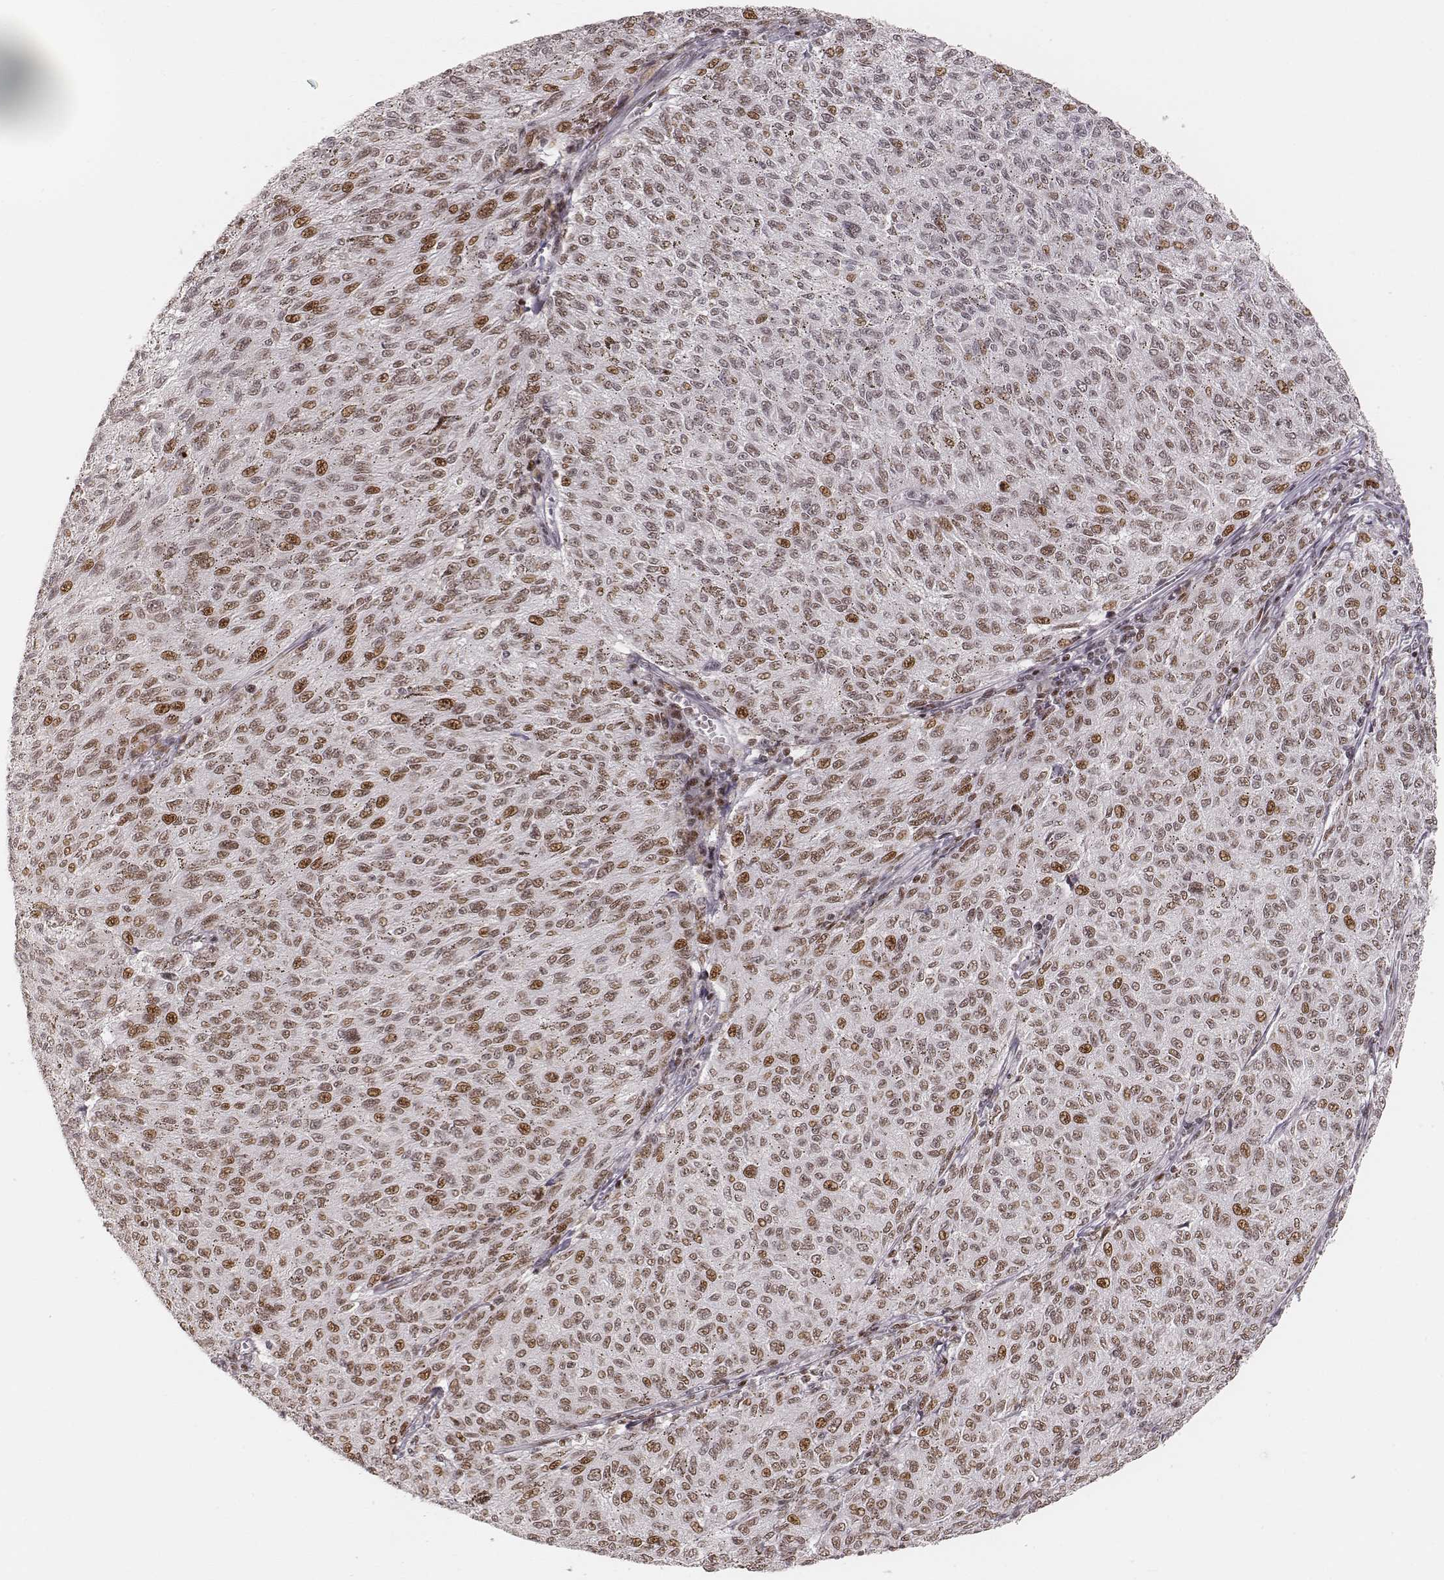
{"staining": {"intensity": "moderate", "quantity": ">75%", "location": "nuclear"}, "tissue": "melanoma", "cell_type": "Tumor cells", "image_type": "cancer", "snomed": [{"axis": "morphology", "description": "Malignant melanoma, NOS"}, {"axis": "topography", "description": "Skin"}], "caption": "Immunohistochemical staining of human melanoma exhibits moderate nuclear protein positivity in about >75% of tumor cells. (brown staining indicates protein expression, while blue staining denotes nuclei).", "gene": "HNRNPC", "patient": {"sex": "female", "age": 72}}